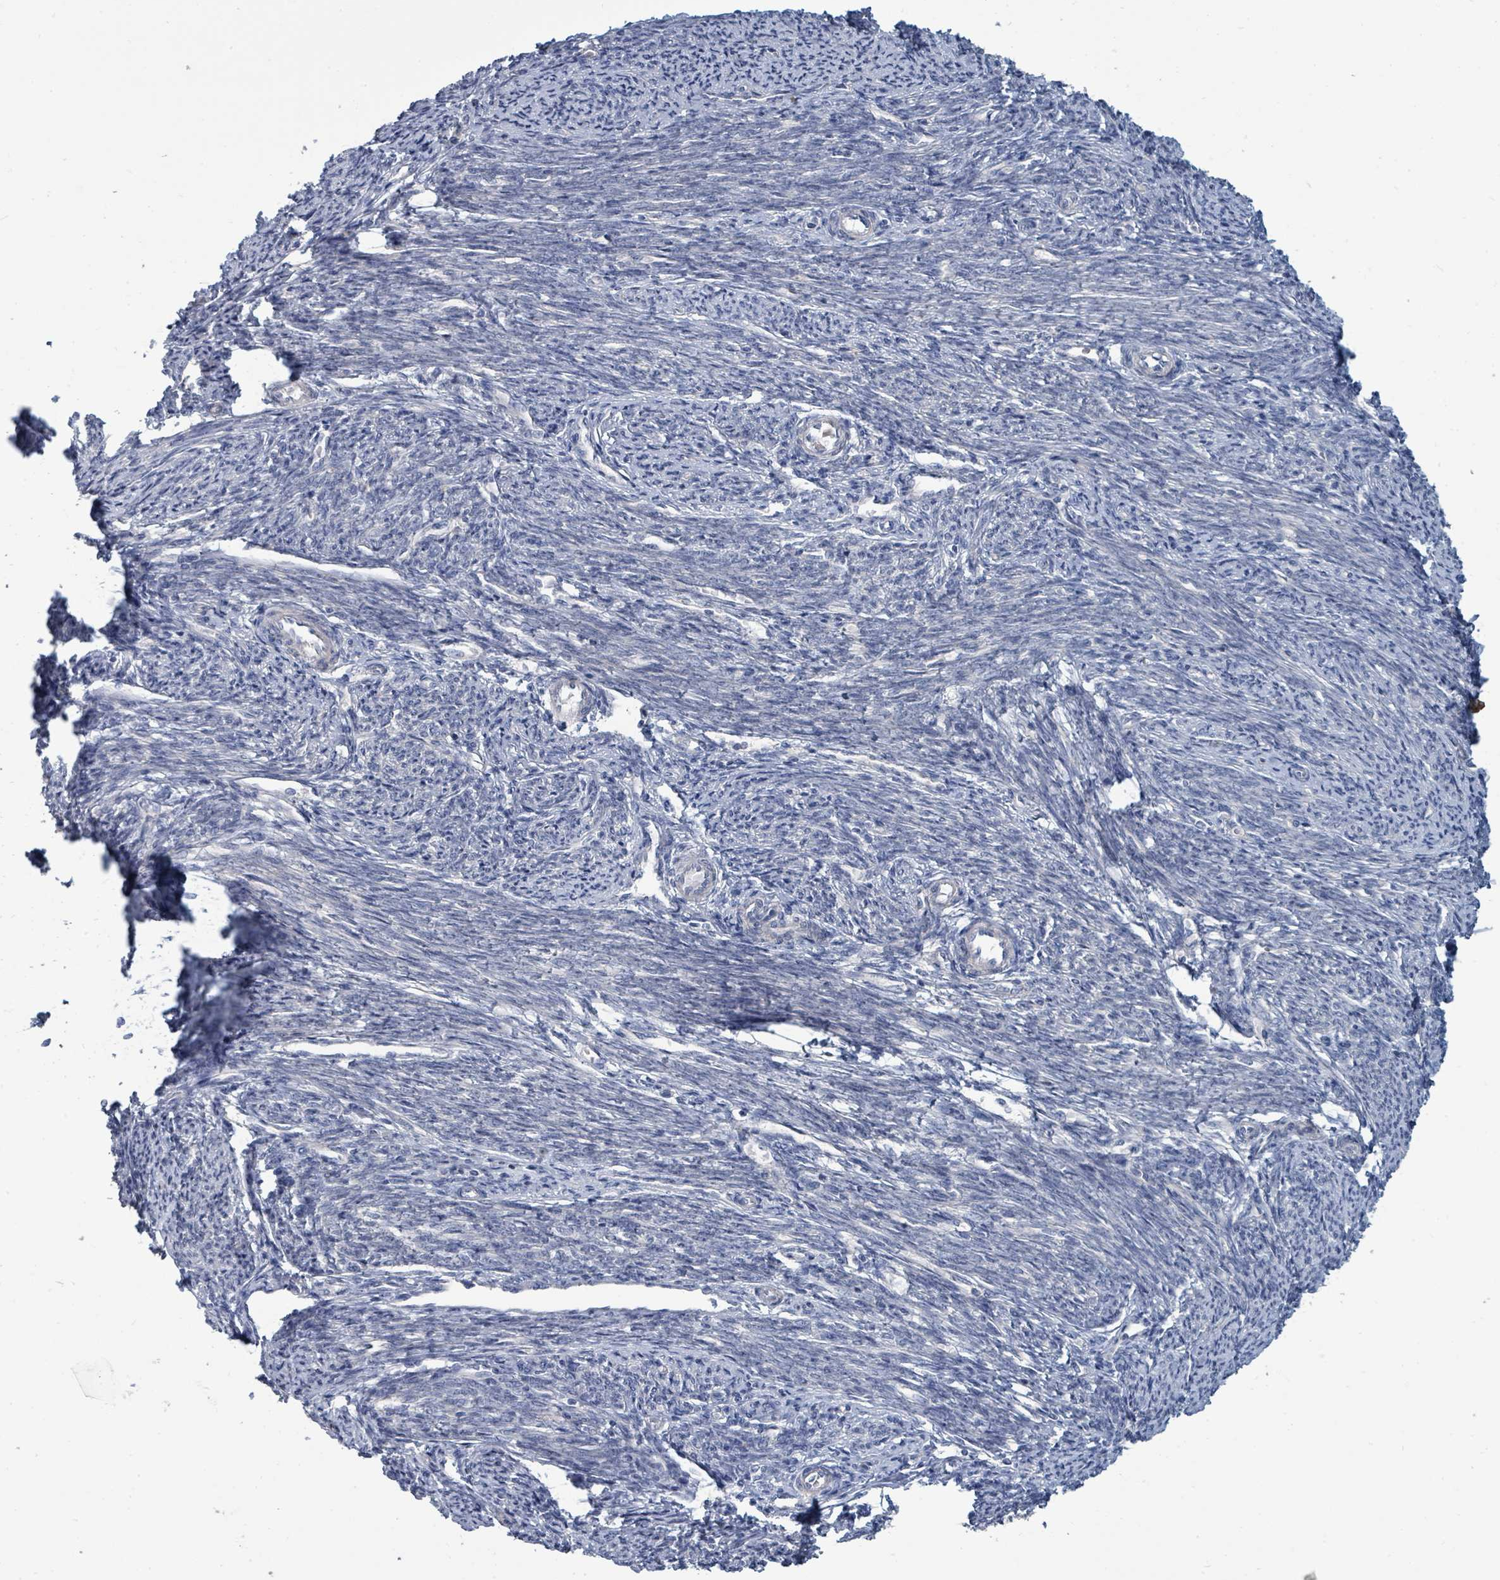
{"staining": {"intensity": "weak", "quantity": "<25%", "location": "nuclear"}, "tissue": "smooth muscle", "cell_type": "Smooth muscle cells", "image_type": "normal", "snomed": [{"axis": "morphology", "description": "Normal tissue, NOS"}, {"axis": "topography", "description": "Smooth muscle"}, {"axis": "topography", "description": "Uterus"}], "caption": "IHC image of benign smooth muscle stained for a protein (brown), which displays no positivity in smooth muscle cells. (DAB IHC, high magnification).", "gene": "TRDMT1", "patient": {"sex": "female", "age": 59}}